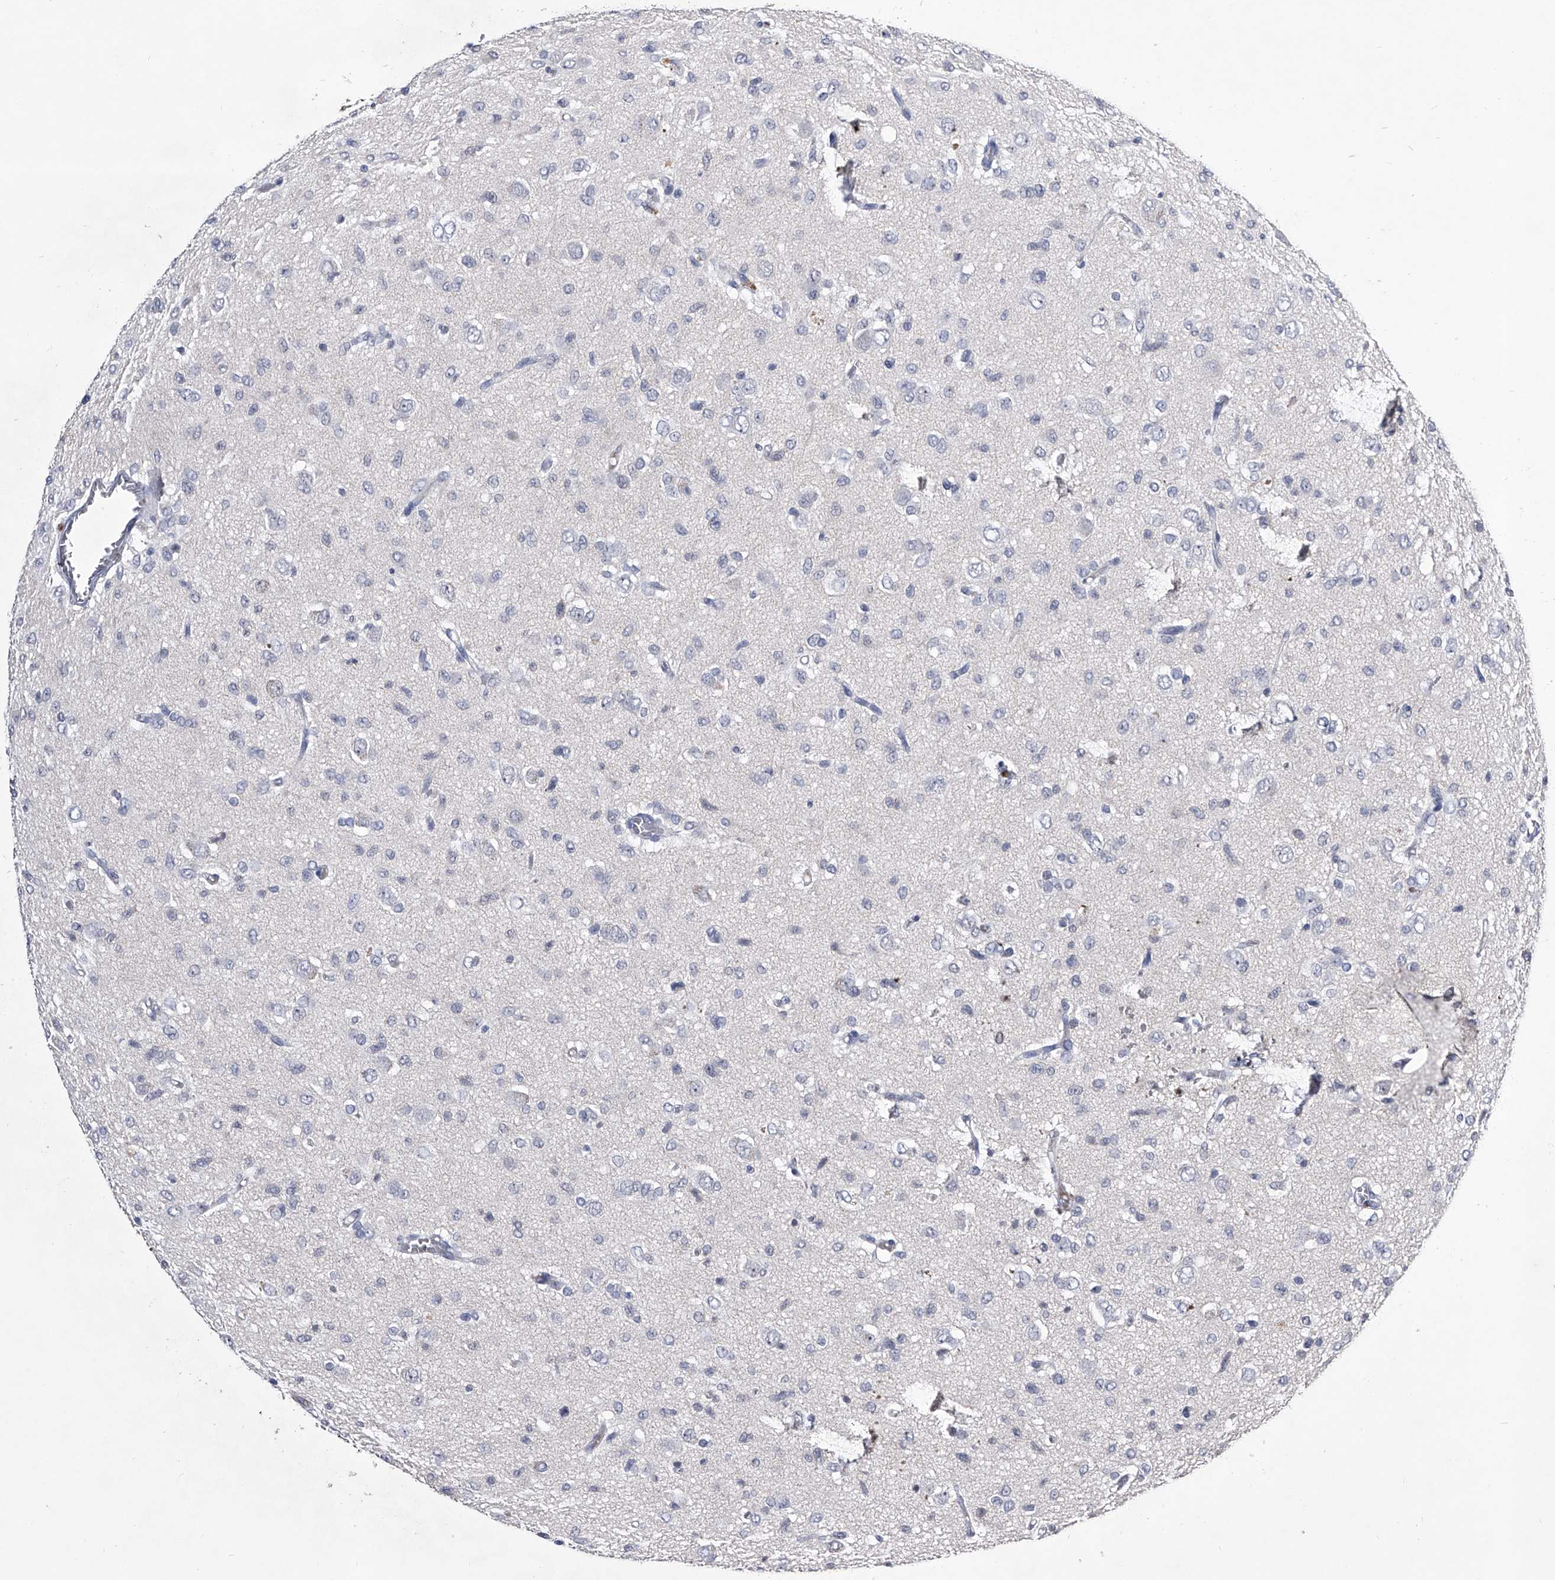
{"staining": {"intensity": "negative", "quantity": "none", "location": "none"}, "tissue": "glioma", "cell_type": "Tumor cells", "image_type": "cancer", "snomed": [{"axis": "morphology", "description": "Glioma, malignant, High grade"}, {"axis": "topography", "description": "Brain"}], "caption": "Immunohistochemistry (IHC) histopathology image of glioma stained for a protein (brown), which displays no positivity in tumor cells.", "gene": "CRISP2", "patient": {"sex": "female", "age": 59}}